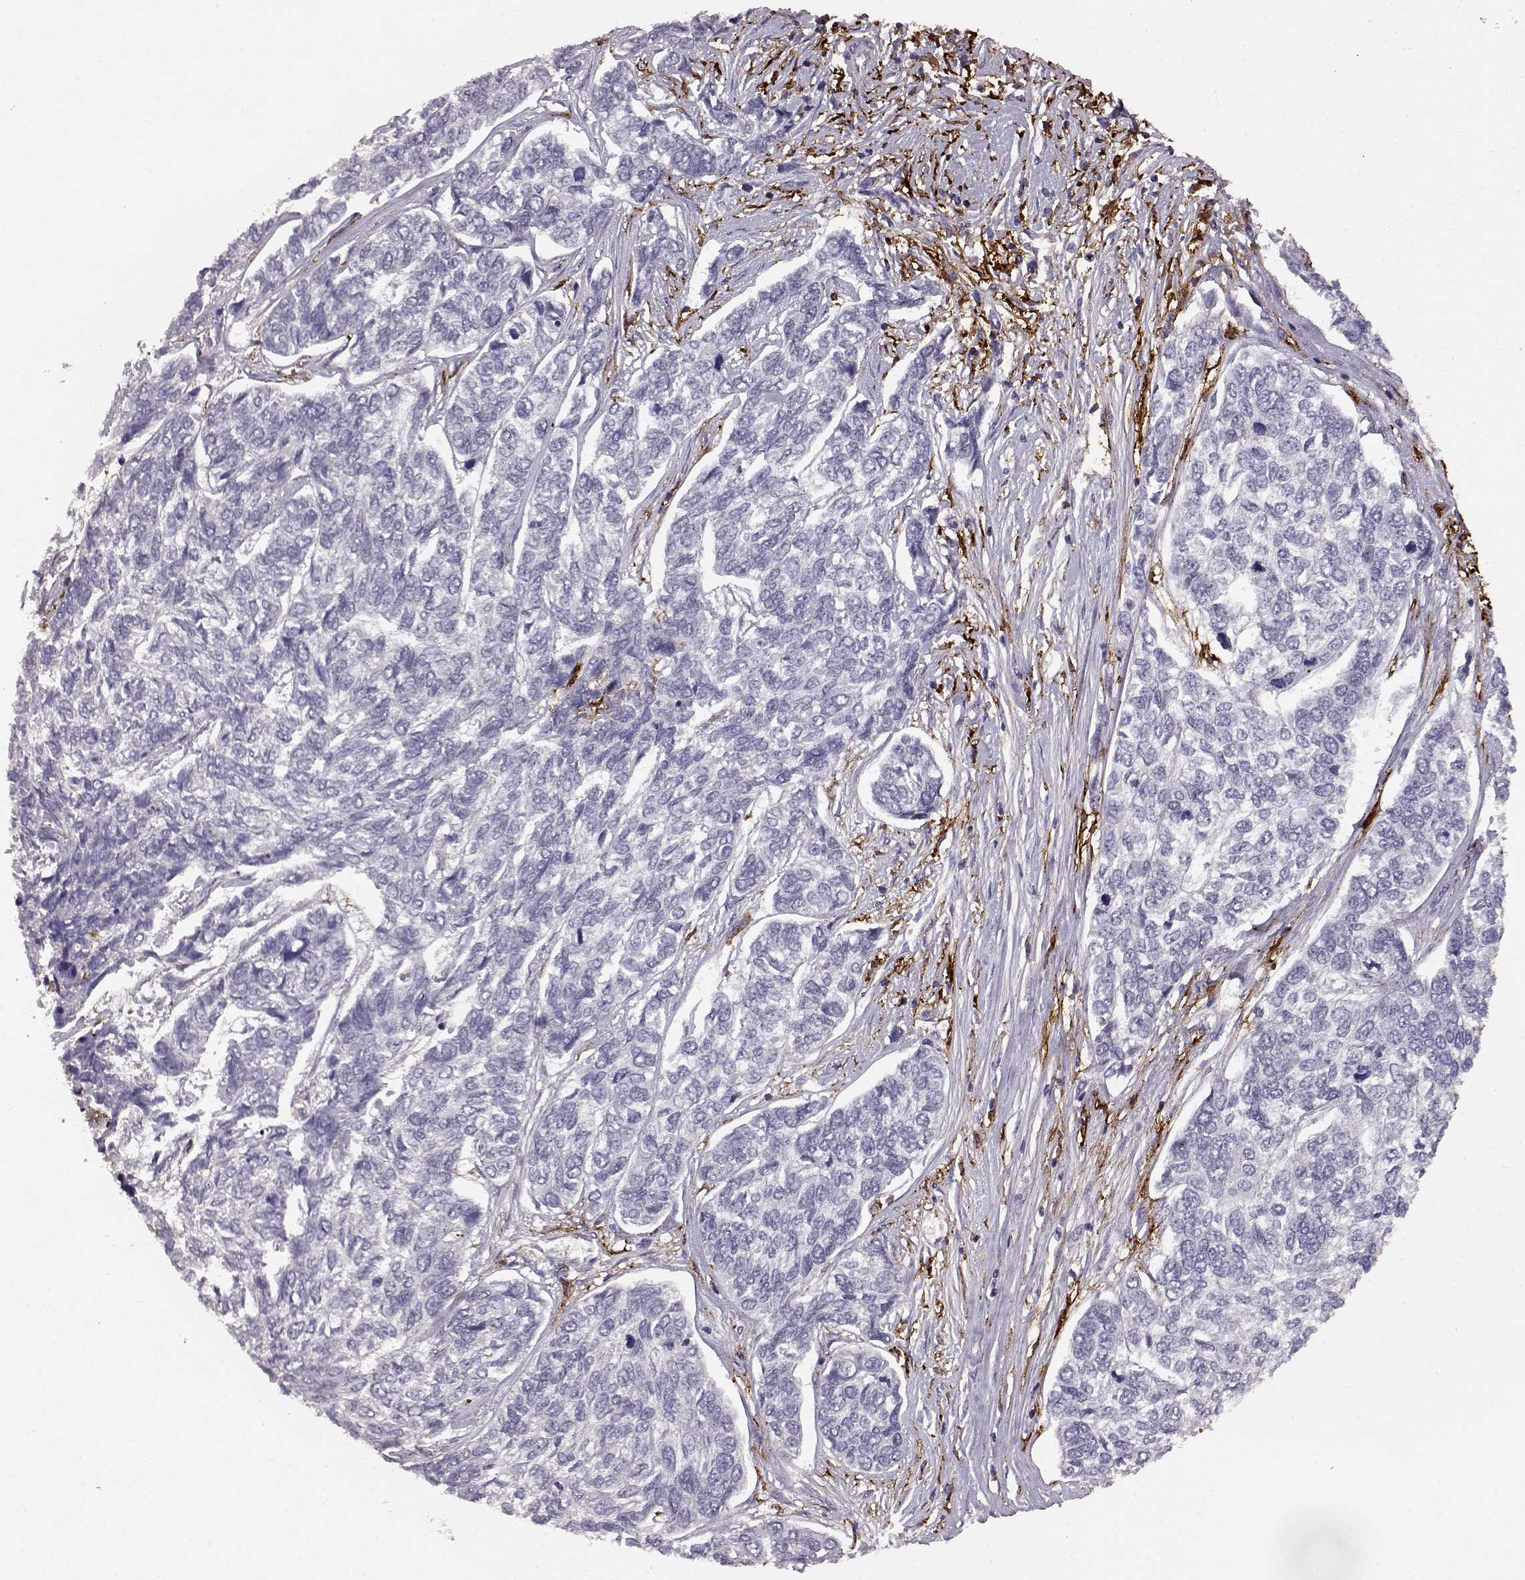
{"staining": {"intensity": "negative", "quantity": "none", "location": "none"}, "tissue": "skin cancer", "cell_type": "Tumor cells", "image_type": "cancer", "snomed": [{"axis": "morphology", "description": "Basal cell carcinoma"}, {"axis": "topography", "description": "Skin"}], "caption": "Image shows no protein expression in tumor cells of basal cell carcinoma (skin) tissue. Brightfield microscopy of immunohistochemistry stained with DAB (3,3'-diaminobenzidine) (brown) and hematoxylin (blue), captured at high magnification.", "gene": "CCNF", "patient": {"sex": "female", "age": 65}}